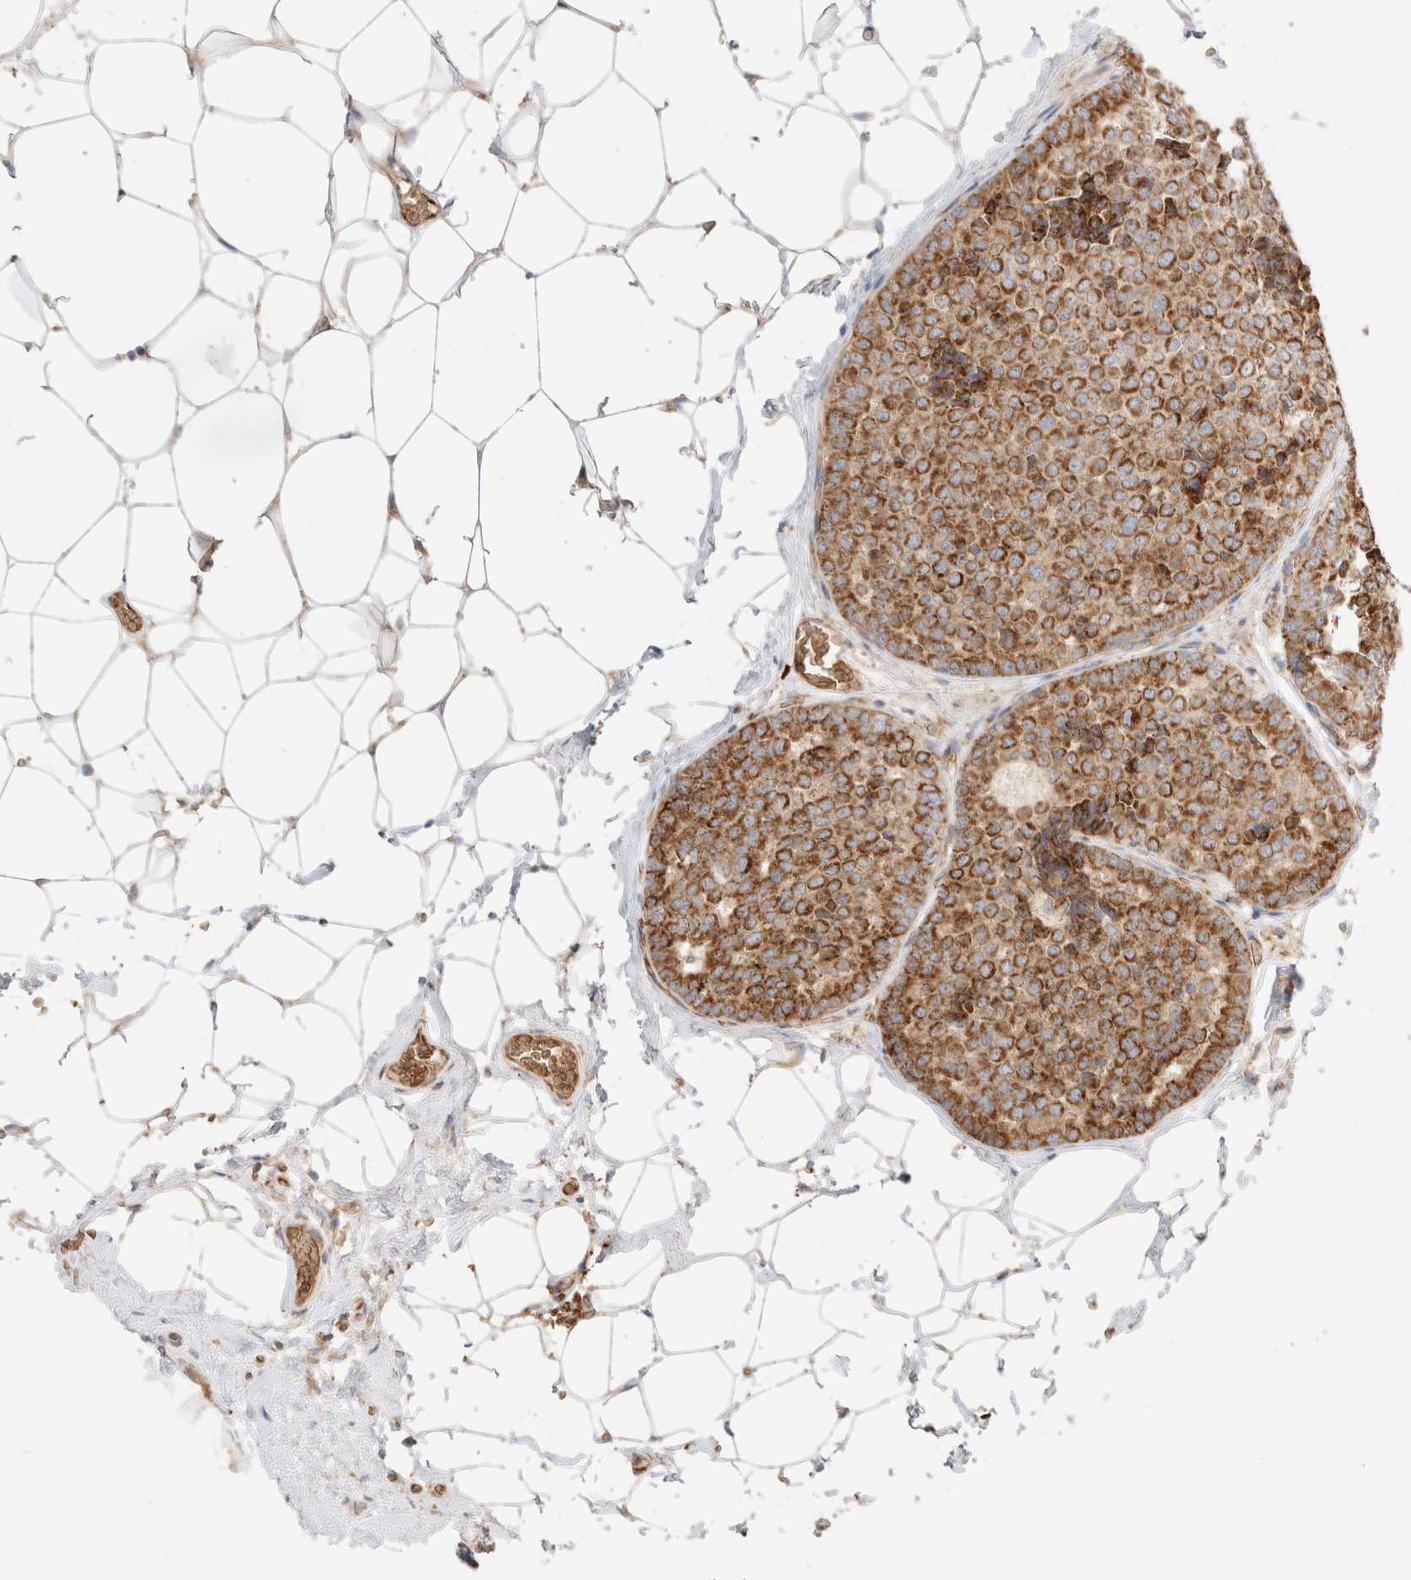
{"staining": {"intensity": "moderate", "quantity": ">75%", "location": "cytoplasmic/membranous"}, "tissue": "breast cancer", "cell_type": "Tumor cells", "image_type": "cancer", "snomed": [{"axis": "morphology", "description": "Normal tissue, NOS"}, {"axis": "morphology", "description": "Duct carcinoma"}, {"axis": "topography", "description": "Breast"}], "caption": "Intraductal carcinoma (breast) was stained to show a protein in brown. There is medium levels of moderate cytoplasmic/membranous expression in approximately >75% of tumor cells.", "gene": "UTS2B", "patient": {"sex": "female", "age": 43}}